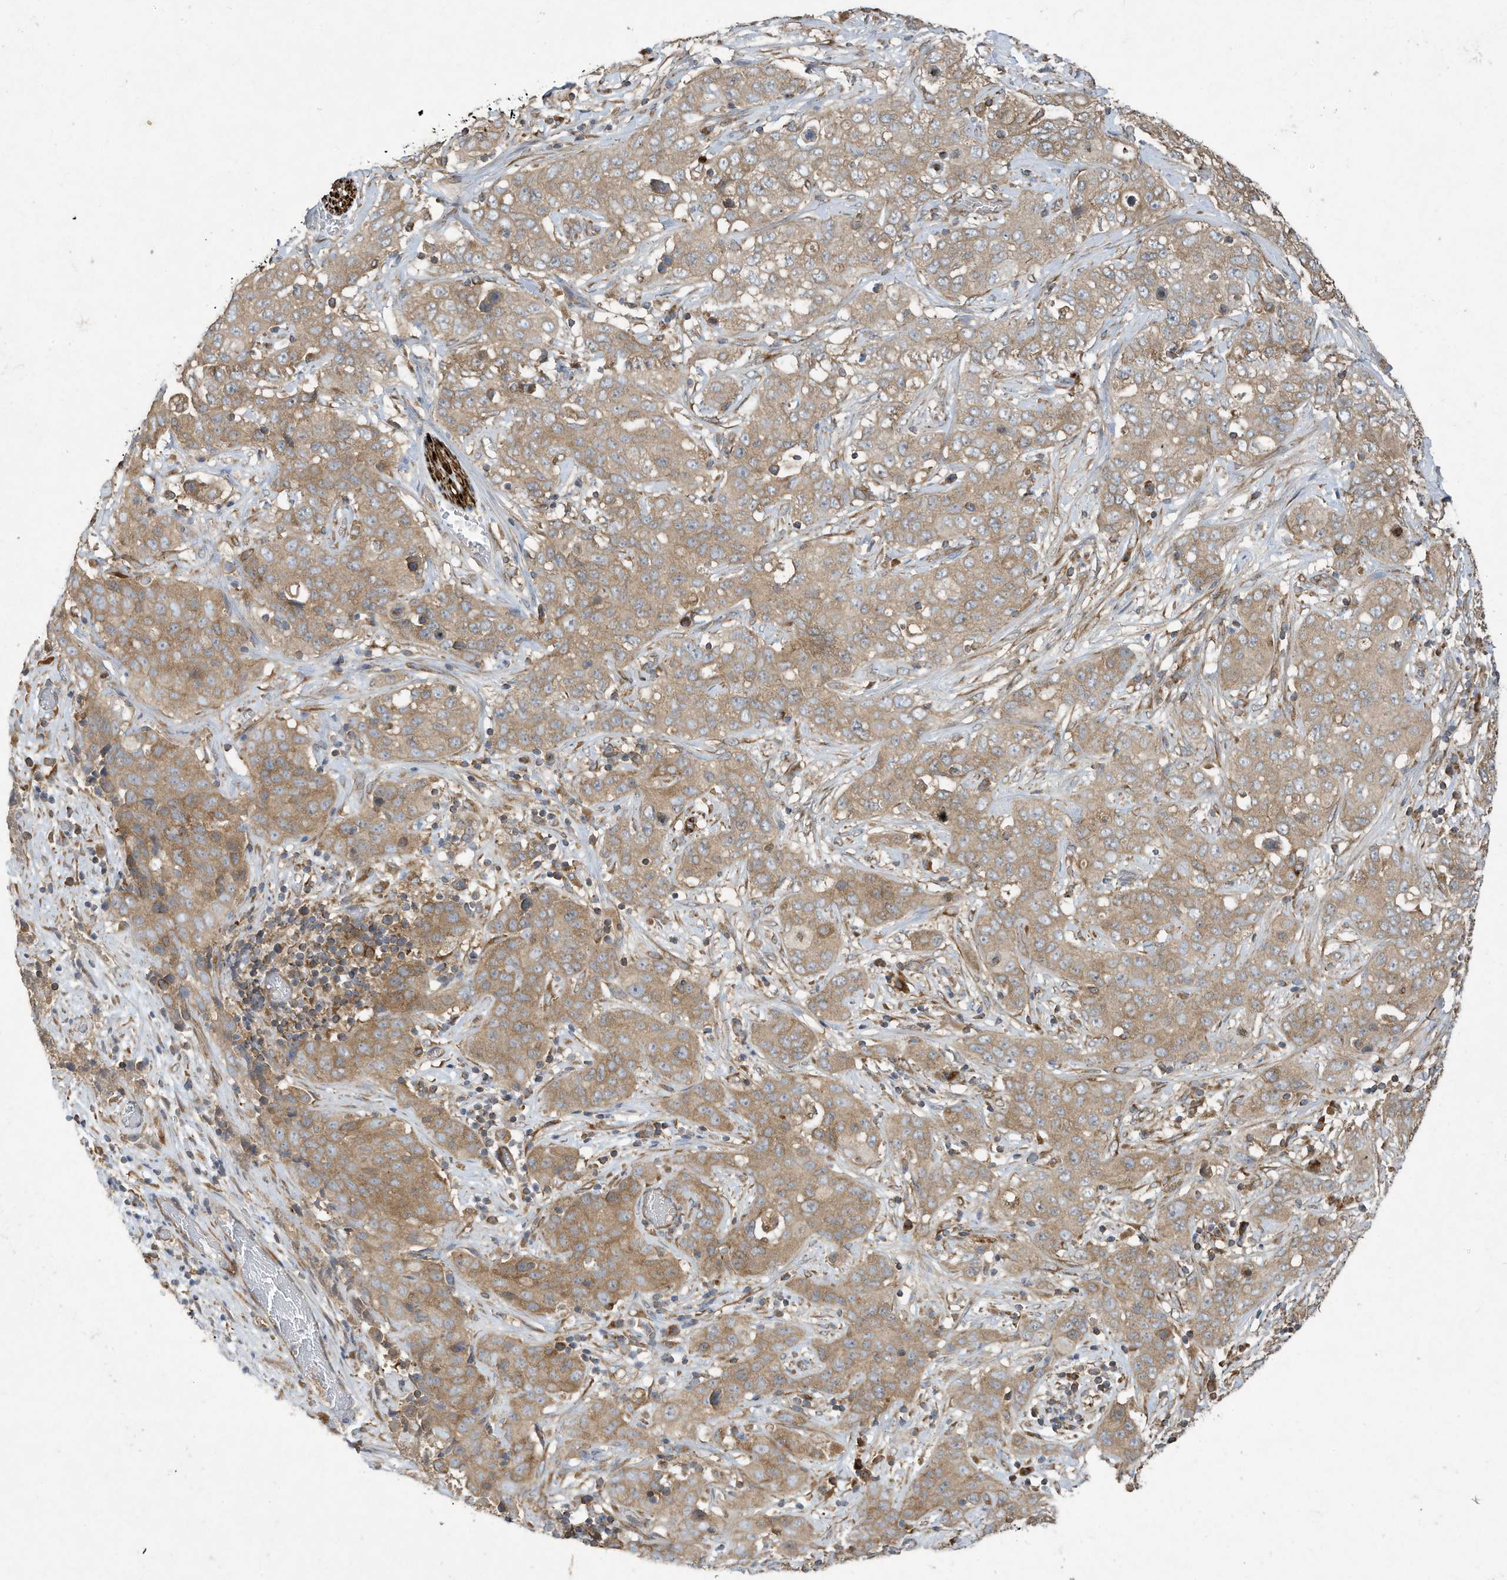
{"staining": {"intensity": "moderate", "quantity": ">75%", "location": "cytoplasmic/membranous"}, "tissue": "stomach cancer", "cell_type": "Tumor cells", "image_type": "cancer", "snomed": [{"axis": "morphology", "description": "Normal tissue, NOS"}, {"axis": "morphology", "description": "Adenocarcinoma, NOS"}, {"axis": "topography", "description": "Lymph node"}, {"axis": "topography", "description": "Stomach"}], "caption": "Immunohistochemical staining of human adenocarcinoma (stomach) demonstrates medium levels of moderate cytoplasmic/membranous protein expression in about >75% of tumor cells.", "gene": "SYNJ2", "patient": {"sex": "male", "age": 48}}